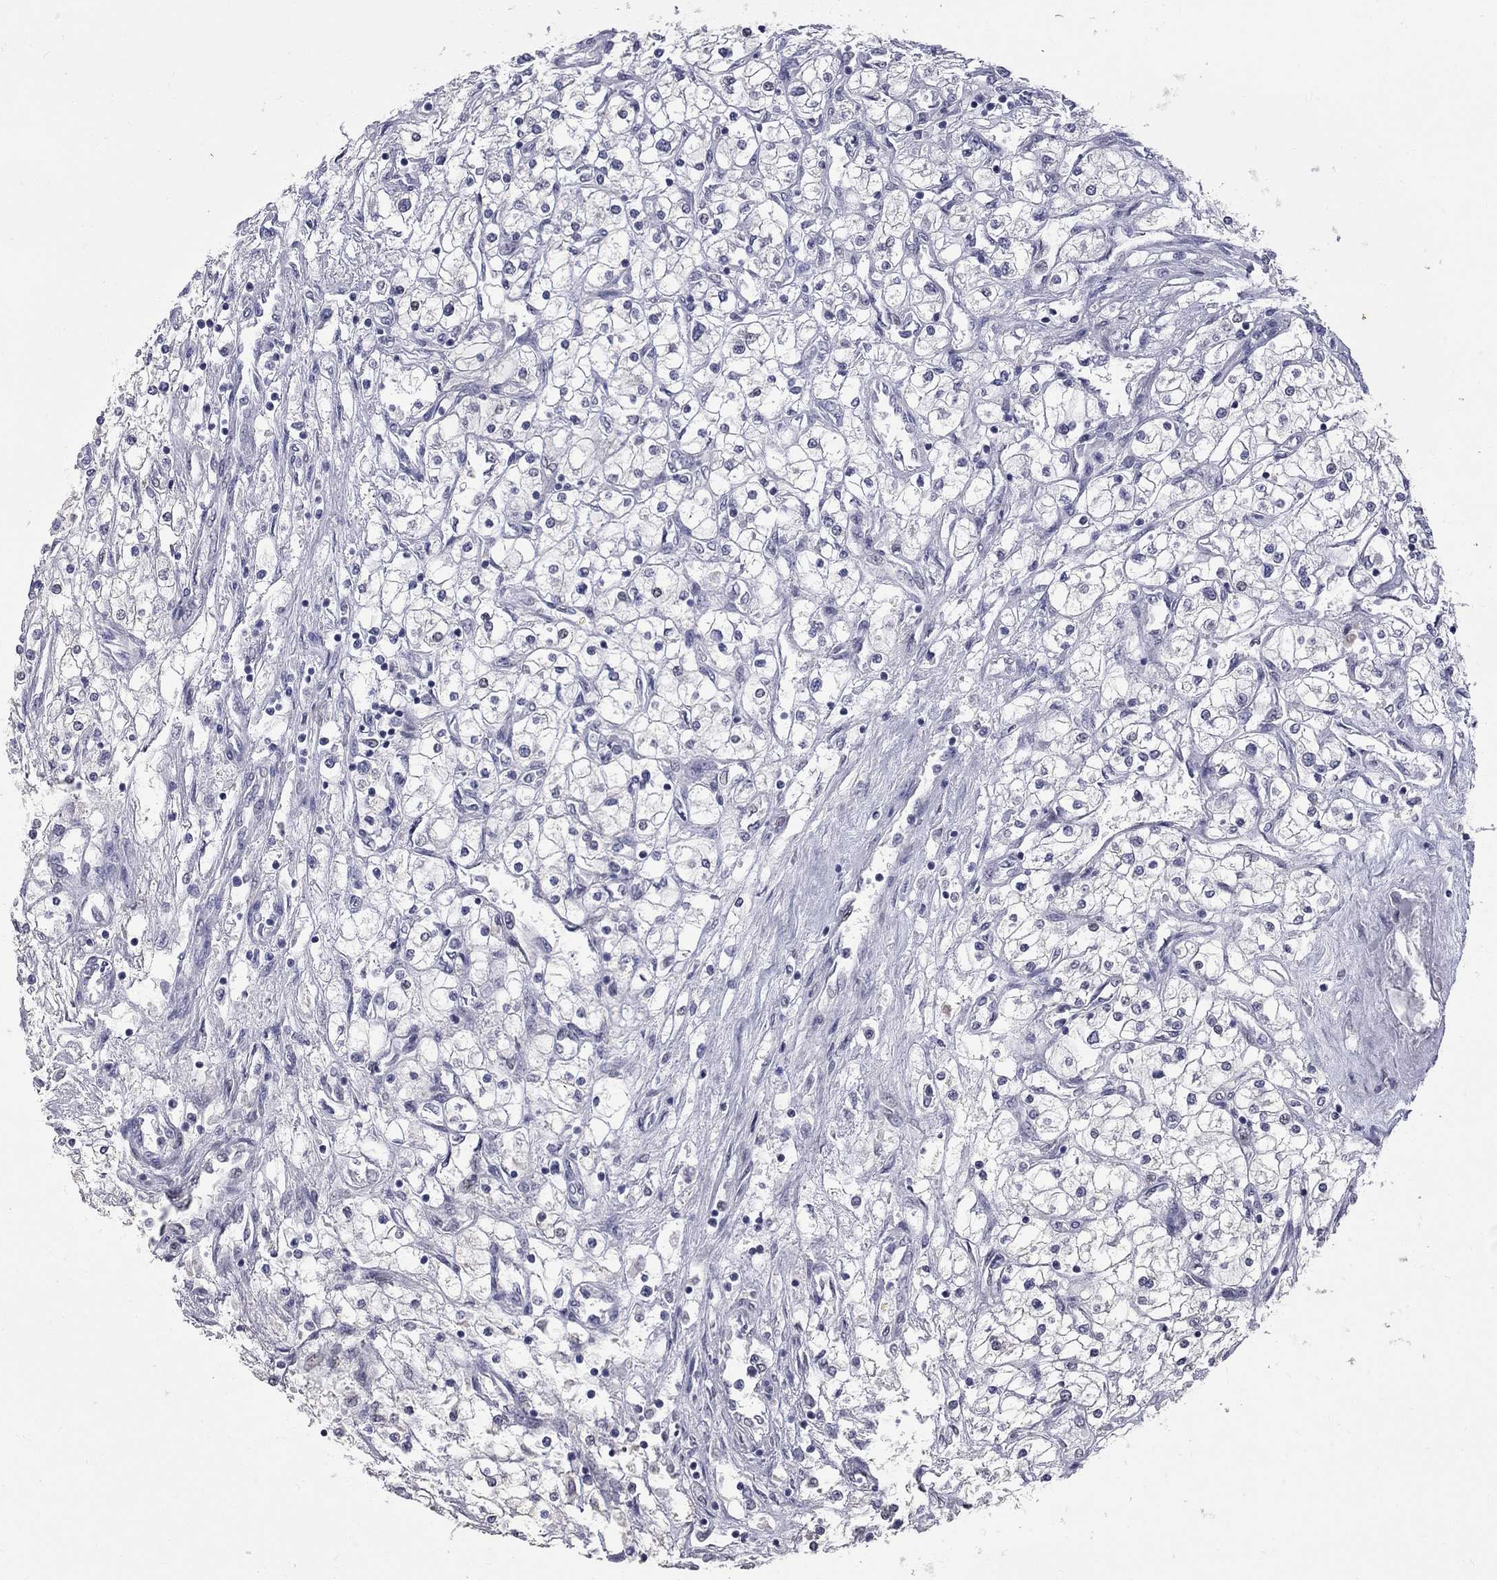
{"staining": {"intensity": "negative", "quantity": "none", "location": "none"}, "tissue": "renal cancer", "cell_type": "Tumor cells", "image_type": "cancer", "snomed": [{"axis": "morphology", "description": "Adenocarcinoma, NOS"}, {"axis": "topography", "description": "Kidney"}], "caption": "The image demonstrates no significant staining in tumor cells of renal cancer. The staining was performed using DAB (3,3'-diaminobenzidine) to visualize the protein expression in brown, while the nuclei were stained in blue with hematoxylin (Magnification: 20x).", "gene": "ZNF154", "patient": {"sex": "male", "age": 80}}